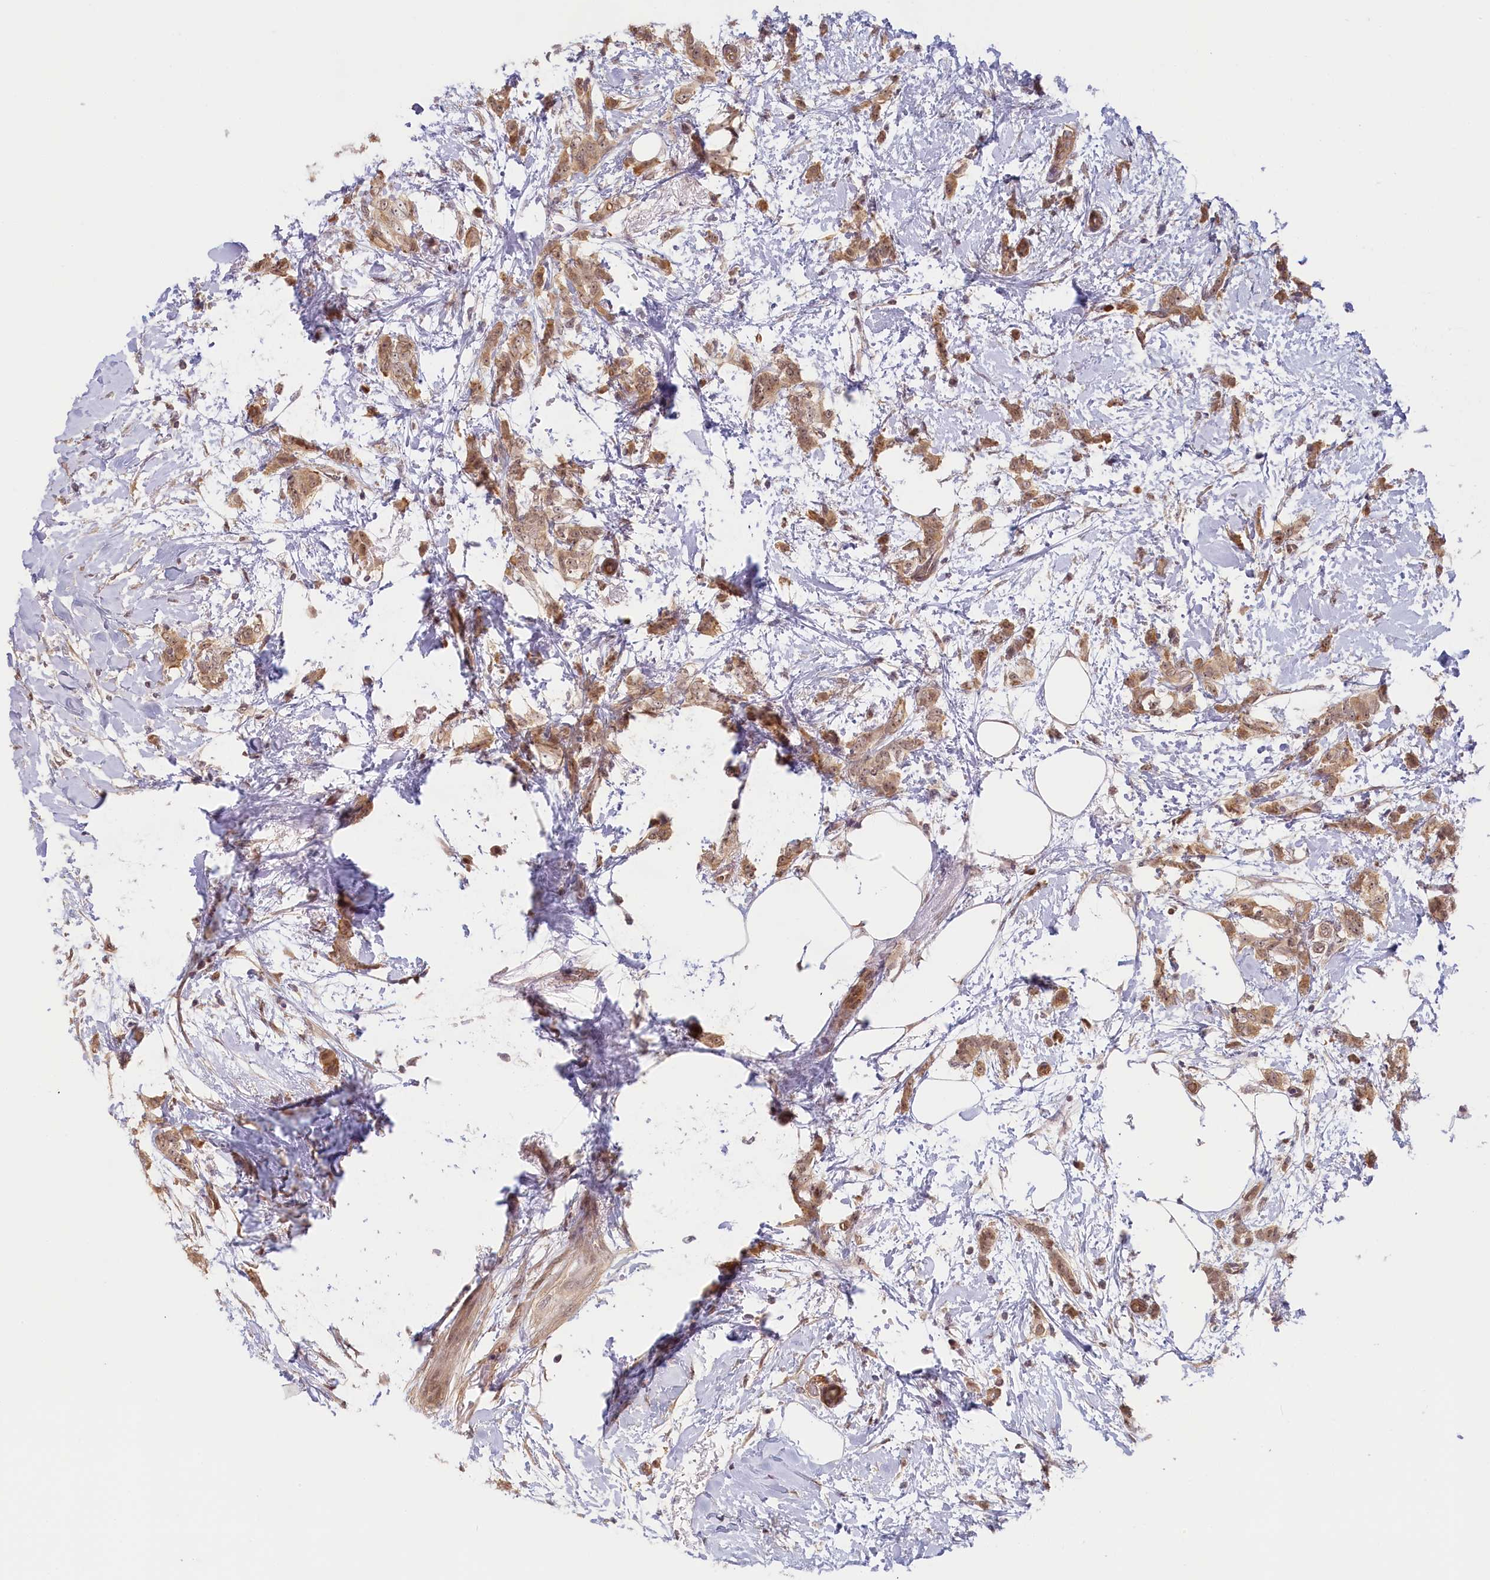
{"staining": {"intensity": "moderate", "quantity": ">75%", "location": "cytoplasmic/membranous,nuclear"}, "tissue": "breast cancer", "cell_type": "Tumor cells", "image_type": "cancer", "snomed": [{"axis": "morphology", "description": "Duct carcinoma"}, {"axis": "topography", "description": "Breast"}], "caption": "The histopathology image demonstrates a brown stain indicating the presence of a protein in the cytoplasmic/membranous and nuclear of tumor cells in infiltrating ductal carcinoma (breast). (Stains: DAB (3,3'-diaminobenzidine) in brown, nuclei in blue, Microscopy: brightfield microscopy at high magnification).", "gene": "C19orf44", "patient": {"sex": "female", "age": 72}}